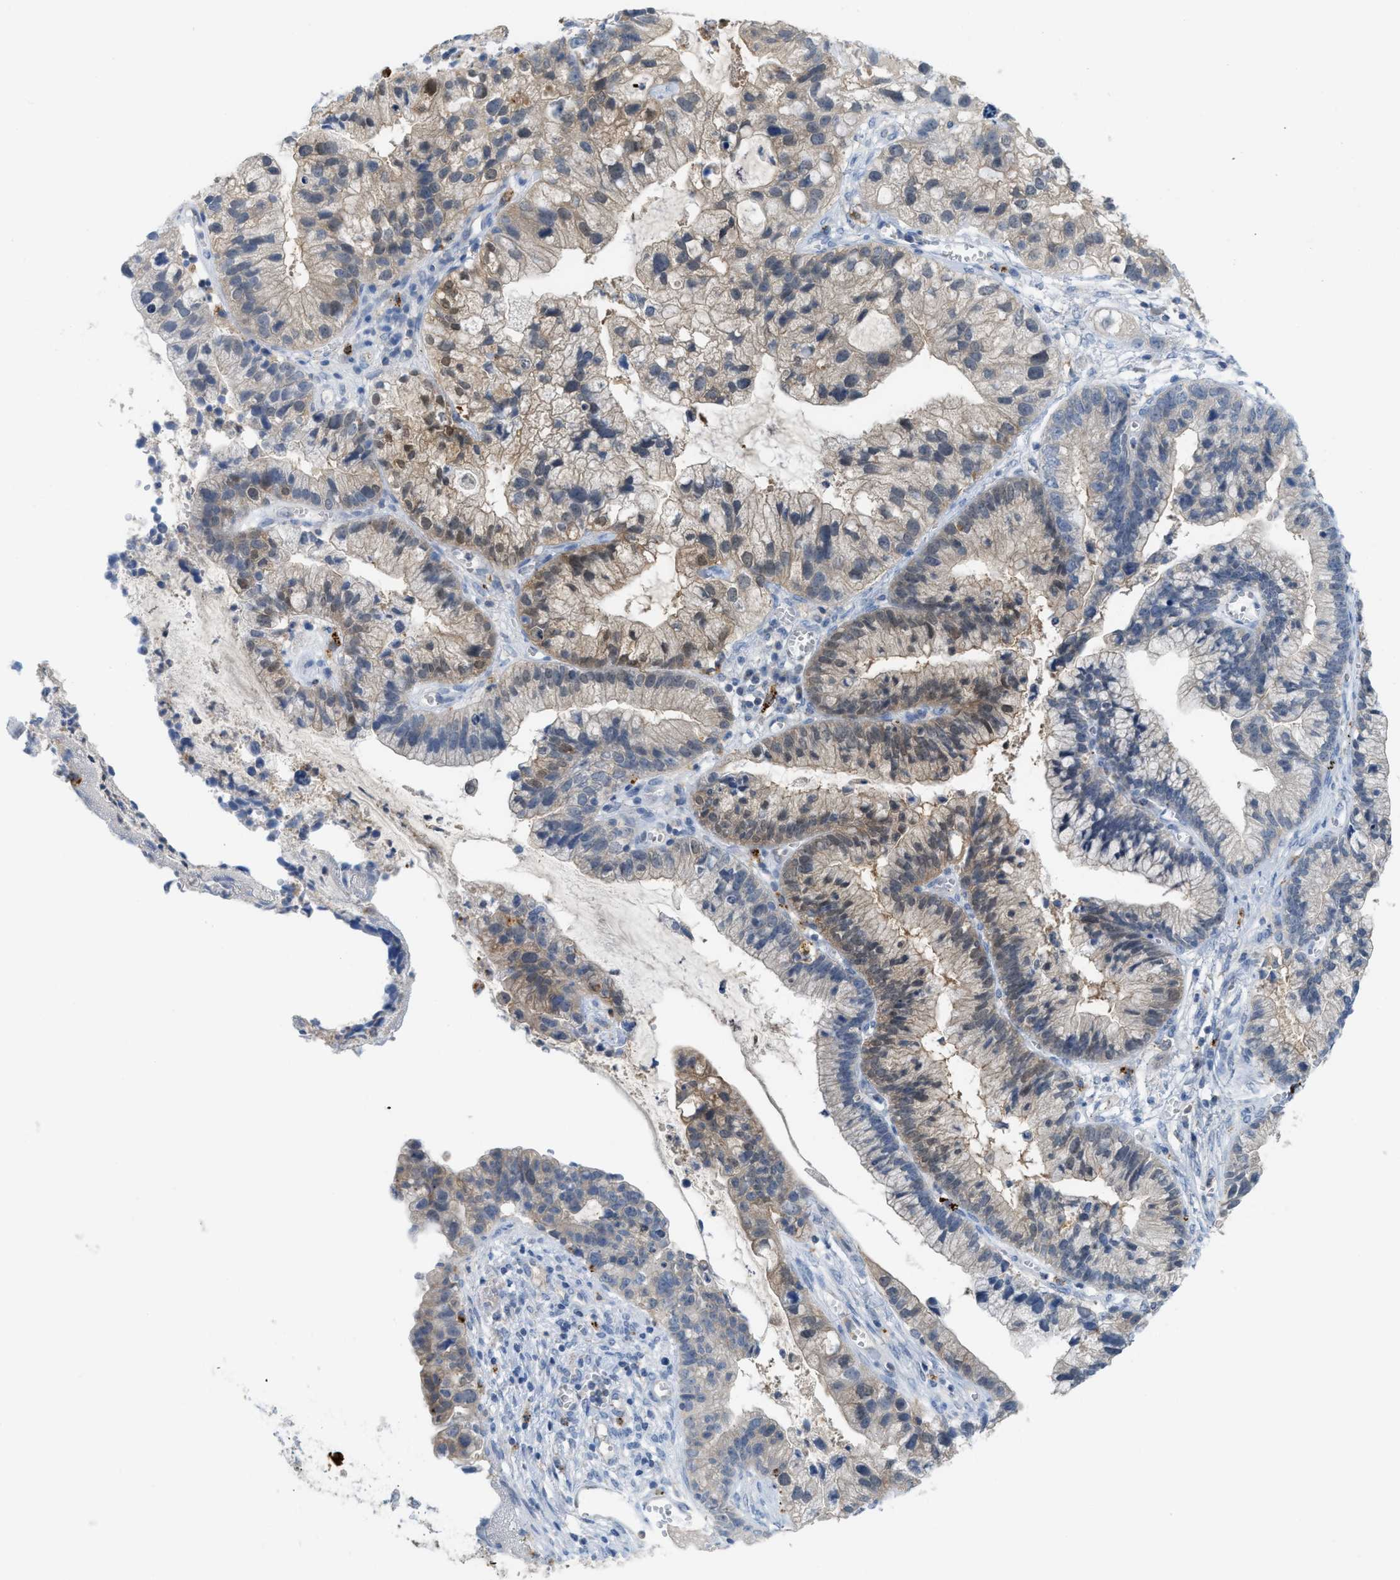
{"staining": {"intensity": "weak", "quantity": "25%-75%", "location": "cytoplasmic/membranous"}, "tissue": "cervical cancer", "cell_type": "Tumor cells", "image_type": "cancer", "snomed": [{"axis": "morphology", "description": "Adenocarcinoma, NOS"}, {"axis": "topography", "description": "Cervix"}], "caption": "Weak cytoplasmic/membranous staining is present in about 25%-75% of tumor cells in cervical adenocarcinoma. The staining was performed using DAB (3,3'-diaminobenzidine) to visualize the protein expression in brown, while the nuclei were stained in blue with hematoxylin (Magnification: 20x).", "gene": "CSTB", "patient": {"sex": "female", "age": 44}}